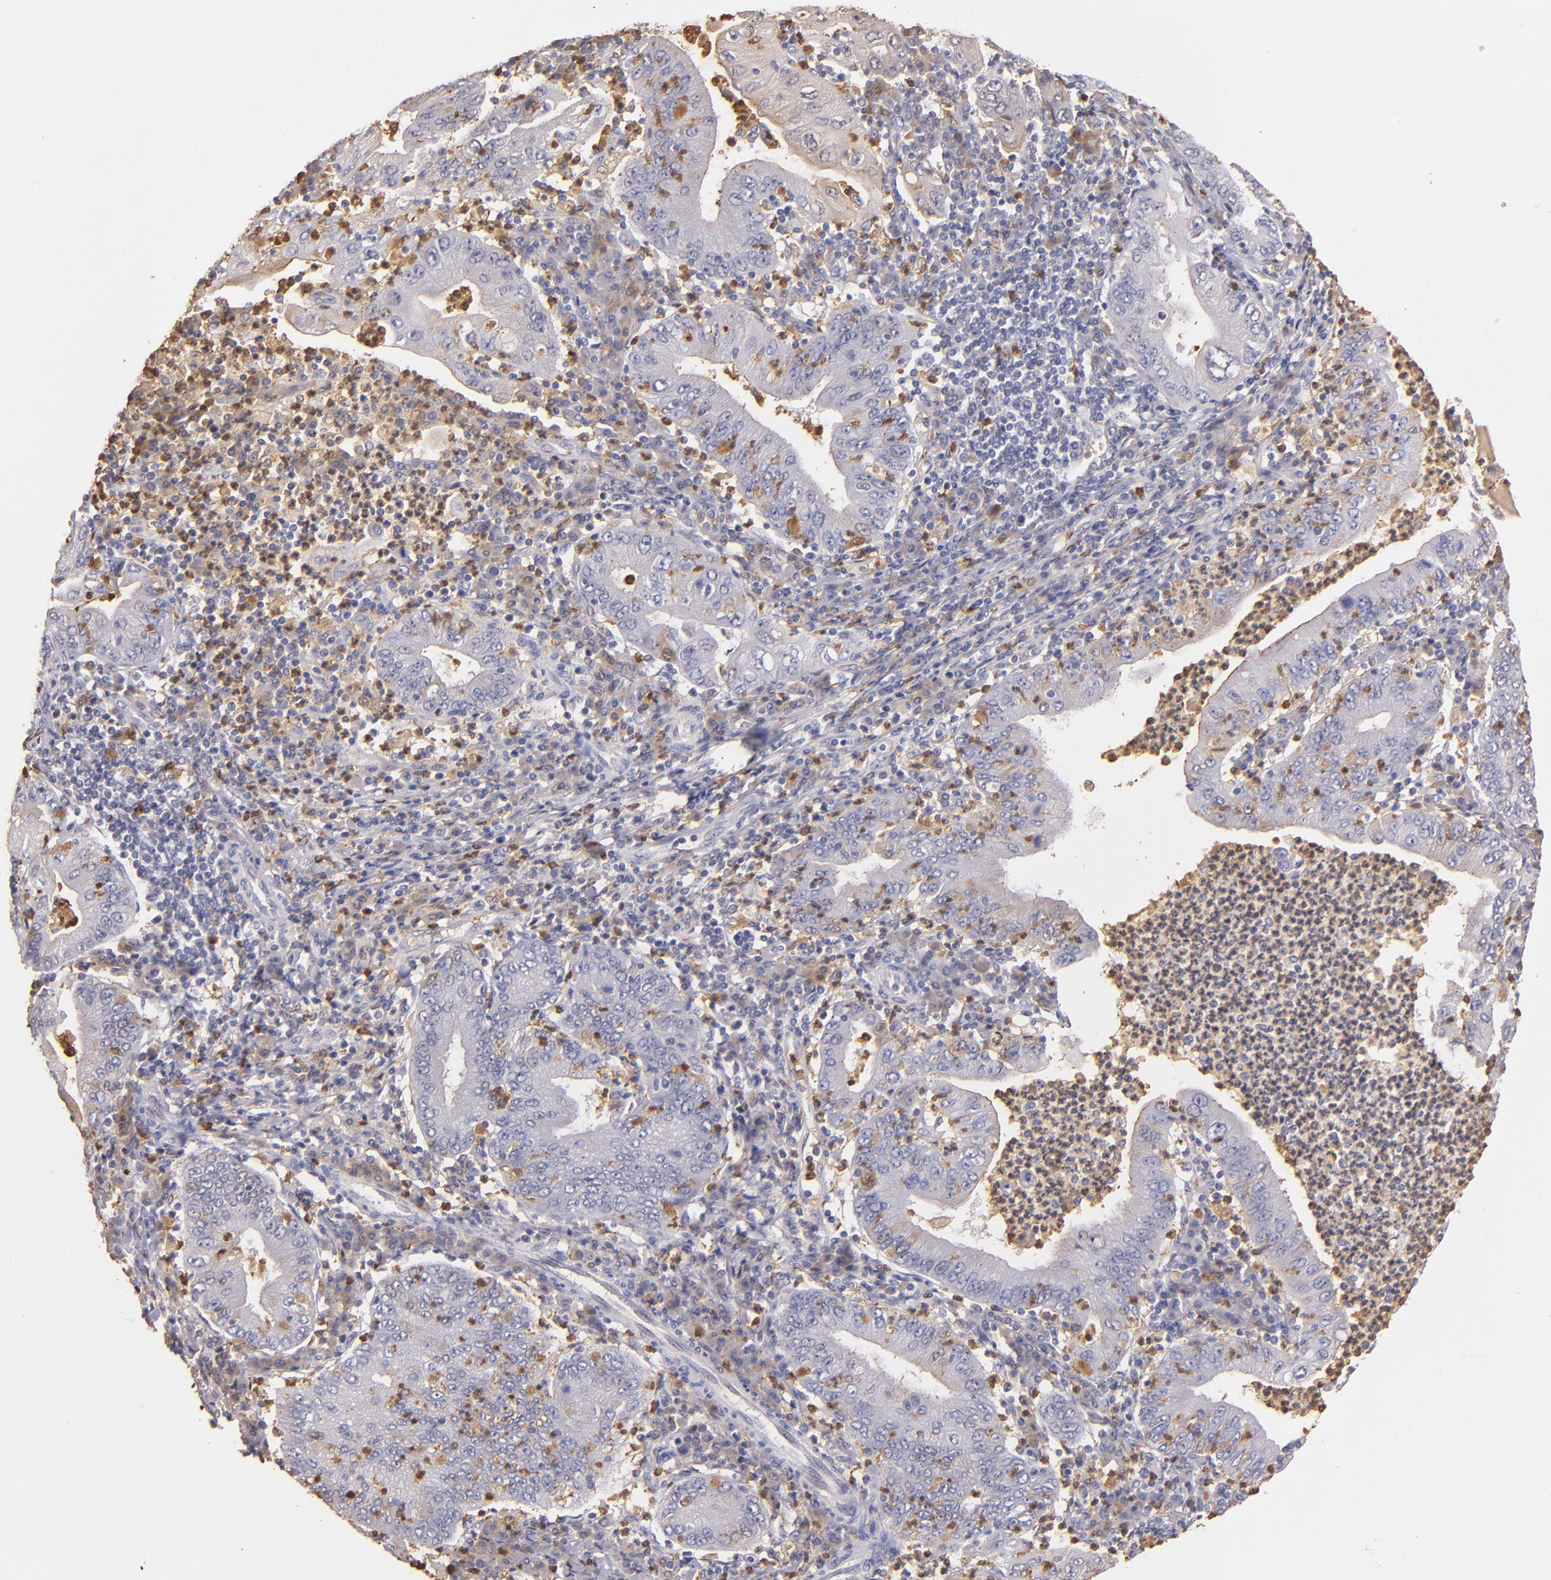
{"staining": {"intensity": "weak", "quantity": ">75%", "location": "cytoplasmic/membranous"}, "tissue": "stomach cancer", "cell_type": "Tumor cells", "image_type": "cancer", "snomed": [{"axis": "morphology", "description": "Normal tissue, NOS"}, {"axis": "morphology", "description": "Adenocarcinoma, NOS"}, {"axis": "topography", "description": "Esophagus"}, {"axis": "topography", "description": "Stomach, upper"}, {"axis": "topography", "description": "Peripheral nerve tissue"}], "caption": "A photomicrograph showing weak cytoplasmic/membranous positivity in approximately >75% of tumor cells in stomach adenocarcinoma, as visualized by brown immunohistochemical staining.", "gene": "PTS", "patient": {"sex": "male", "age": 62}}